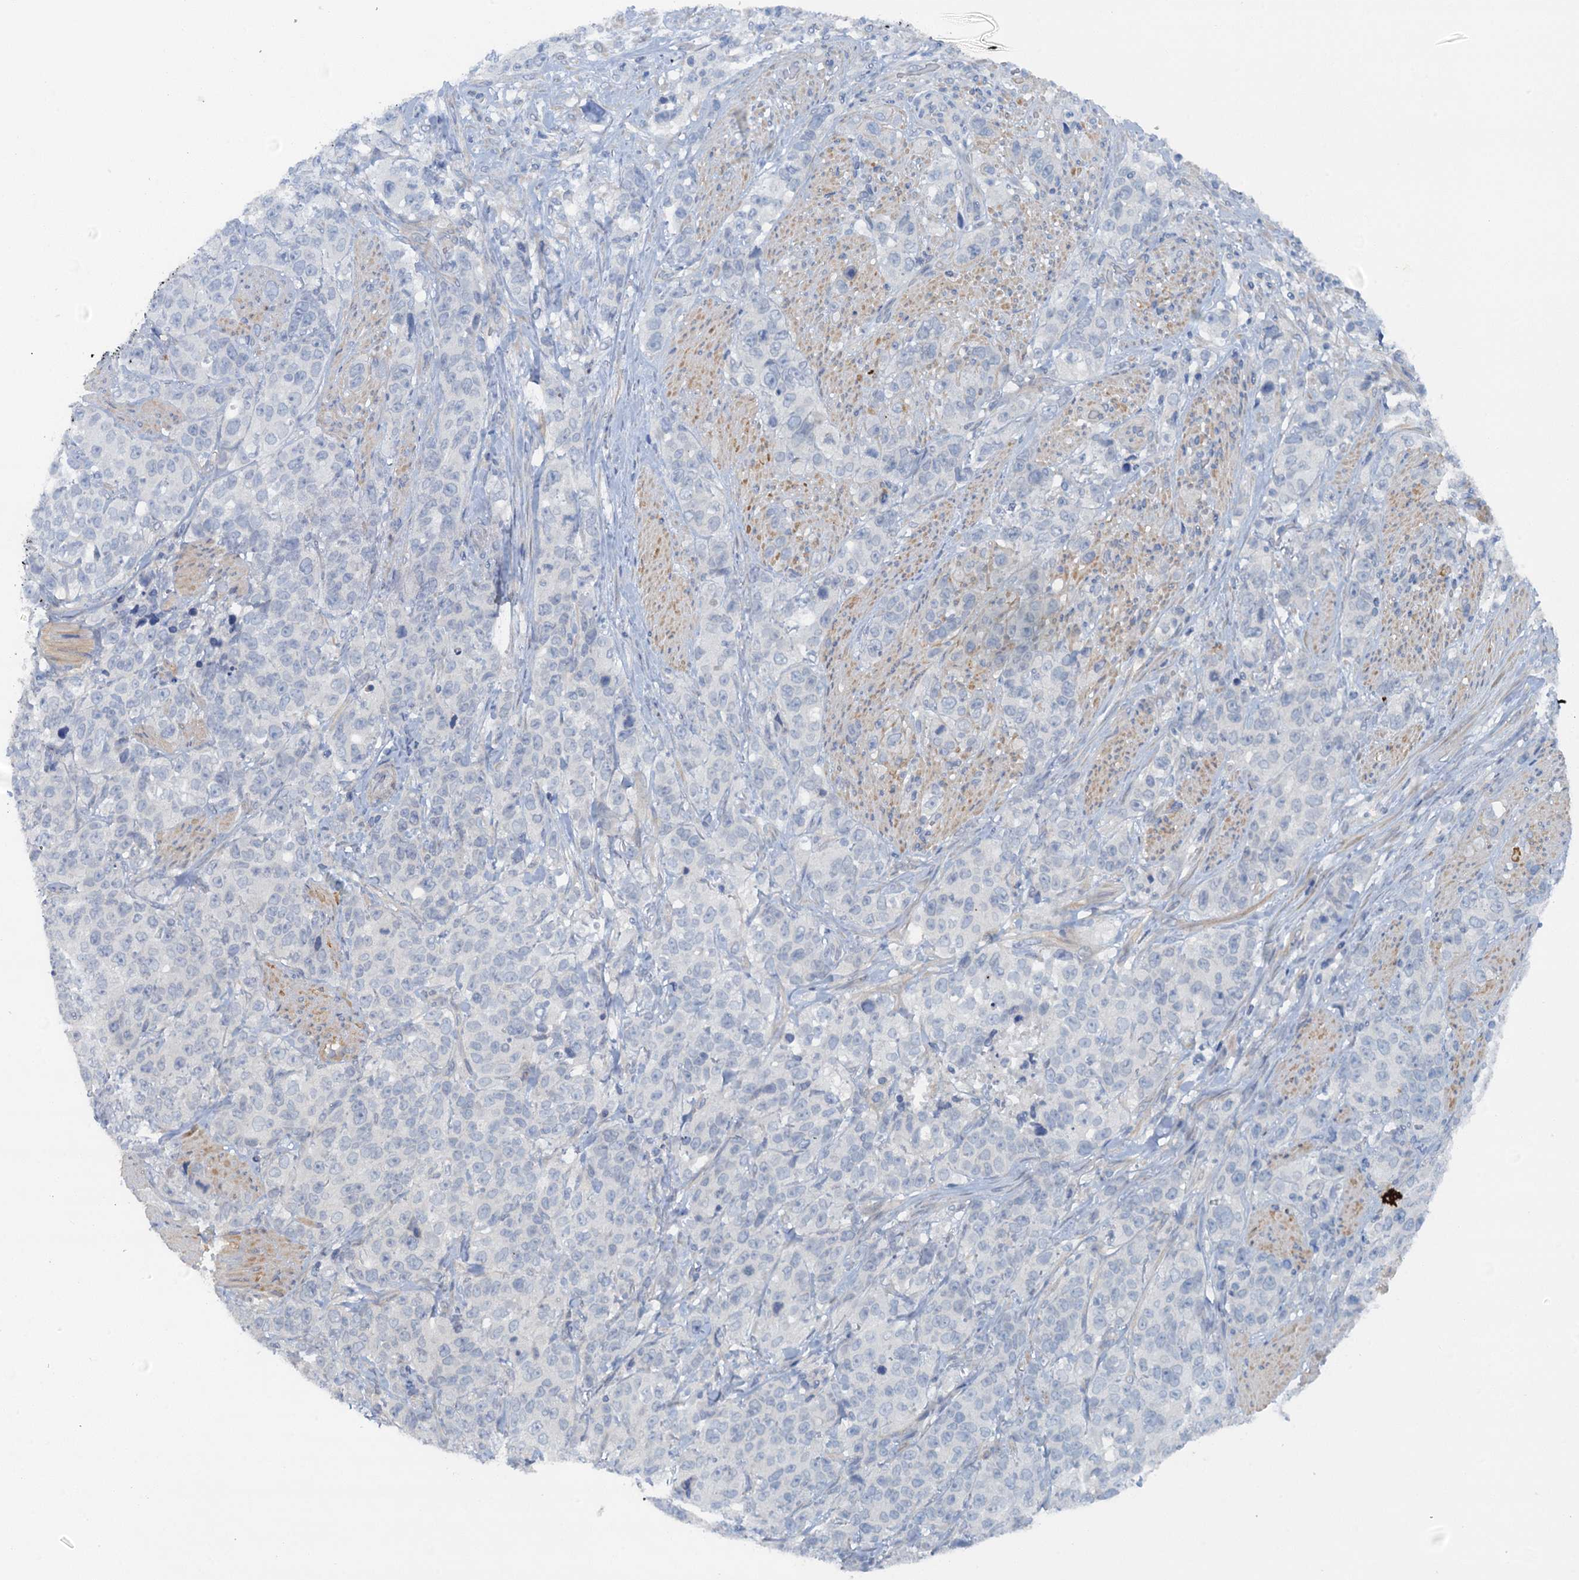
{"staining": {"intensity": "negative", "quantity": "none", "location": "none"}, "tissue": "stomach cancer", "cell_type": "Tumor cells", "image_type": "cancer", "snomed": [{"axis": "morphology", "description": "Adenocarcinoma, NOS"}, {"axis": "topography", "description": "Stomach"}], "caption": "This image is of adenocarcinoma (stomach) stained with immunohistochemistry (IHC) to label a protein in brown with the nuclei are counter-stained blue. There is no positivity in tumor cells.", "gene": "POGLUT3", "patient": {"sex": "male", "age": 48}}